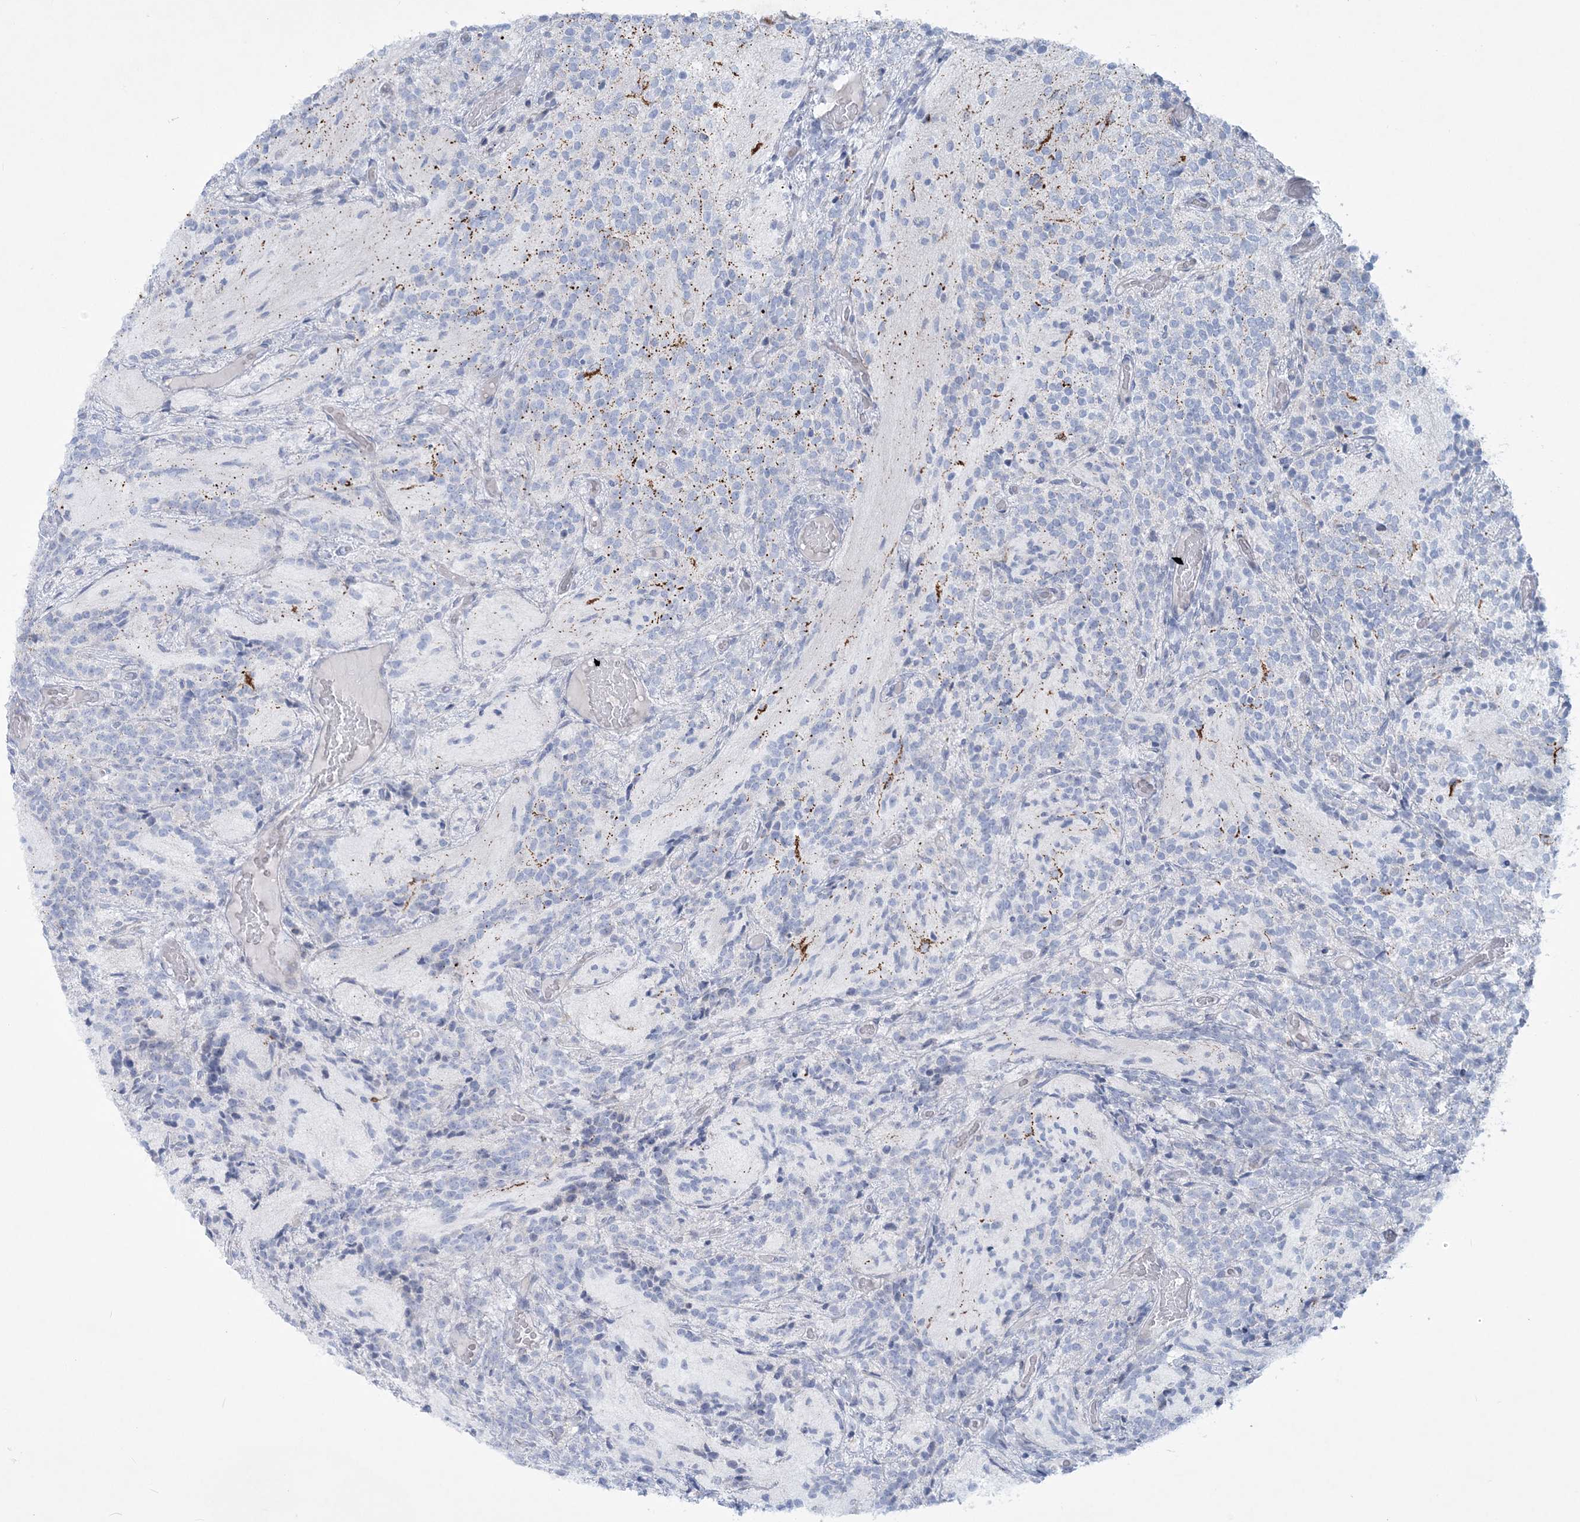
{"staining": {"intensity": "negative", "quantity": "none", "location": "none"}, "tissue": "glioma", "cell_type": "Tumor cells", "image_type": "cancer", "snomed": [{"axis": "morphology", "description": "Glioma, malignant, Low grade"}, {"axis": "topography", "description": "Brain"}], "caption": "Tumor cells are negative for protein expression in human malignant low-grade glioma.", "gene": "TBC1D7", "patient": {"sex": "female", "age": 1}}